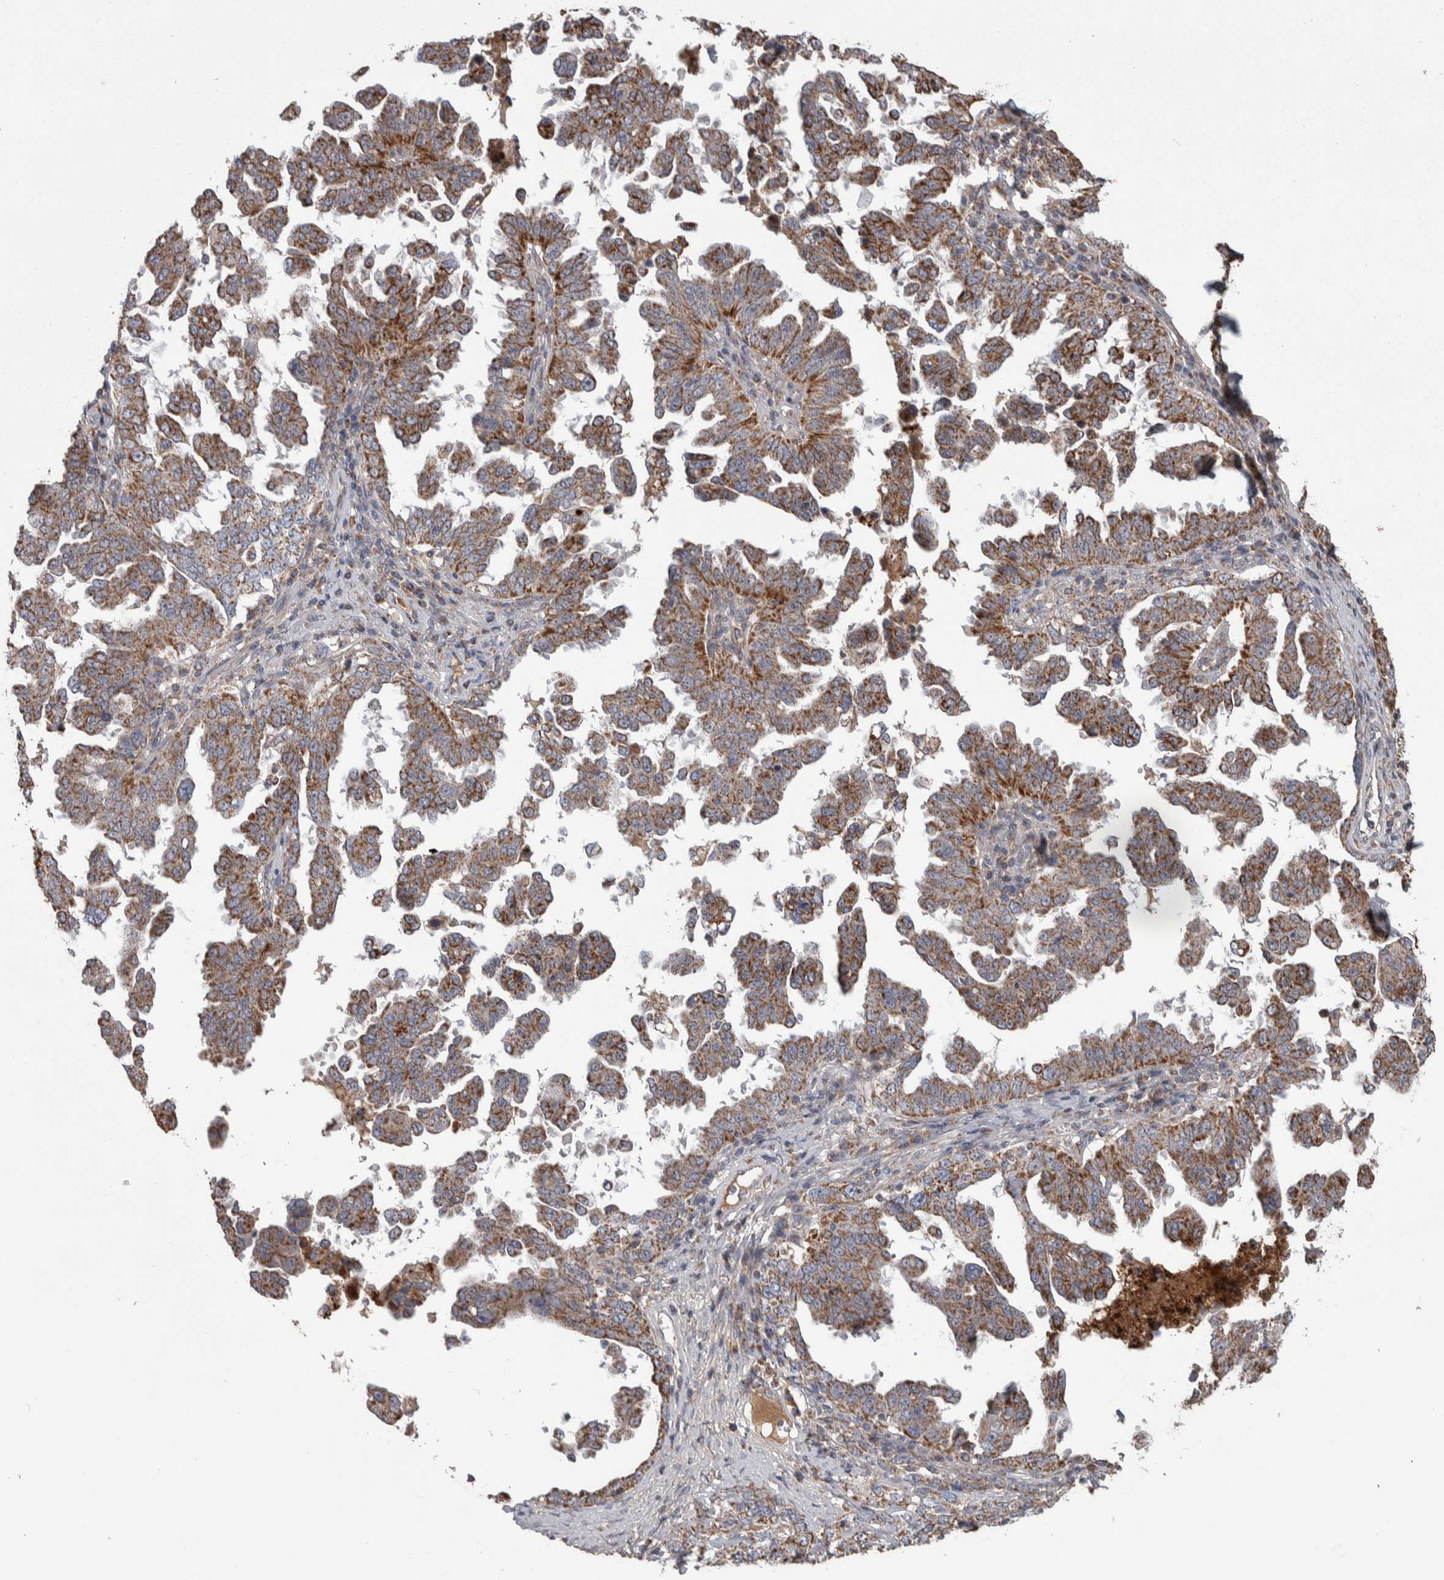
{"staining": {"intensity": "moderate", "quantity": ">75%", "location": "cytoplasmic/membranous"}, "tissue": "ovarian cancer", "cell_type": "Tumor cells", "image_type": "cancer", "snomed": [{"axis": "morphology", "description": "Carcinoma, endometroid"}, {"axis": "topography", "description": "Ovary"}], "caption": "Immunohistochemistry (IHC) image of neoplastic tissue: endometroid carcinoma (ovarian) stained using IHC shows medium levels of moderate protein expression localized specifically in the cytoplasmic/membranous of tumor cells, appearing as a cytoplasmic/membranous brown color.", "gene": "SCO1", "patient": {"sex": "female", "age": 62}}